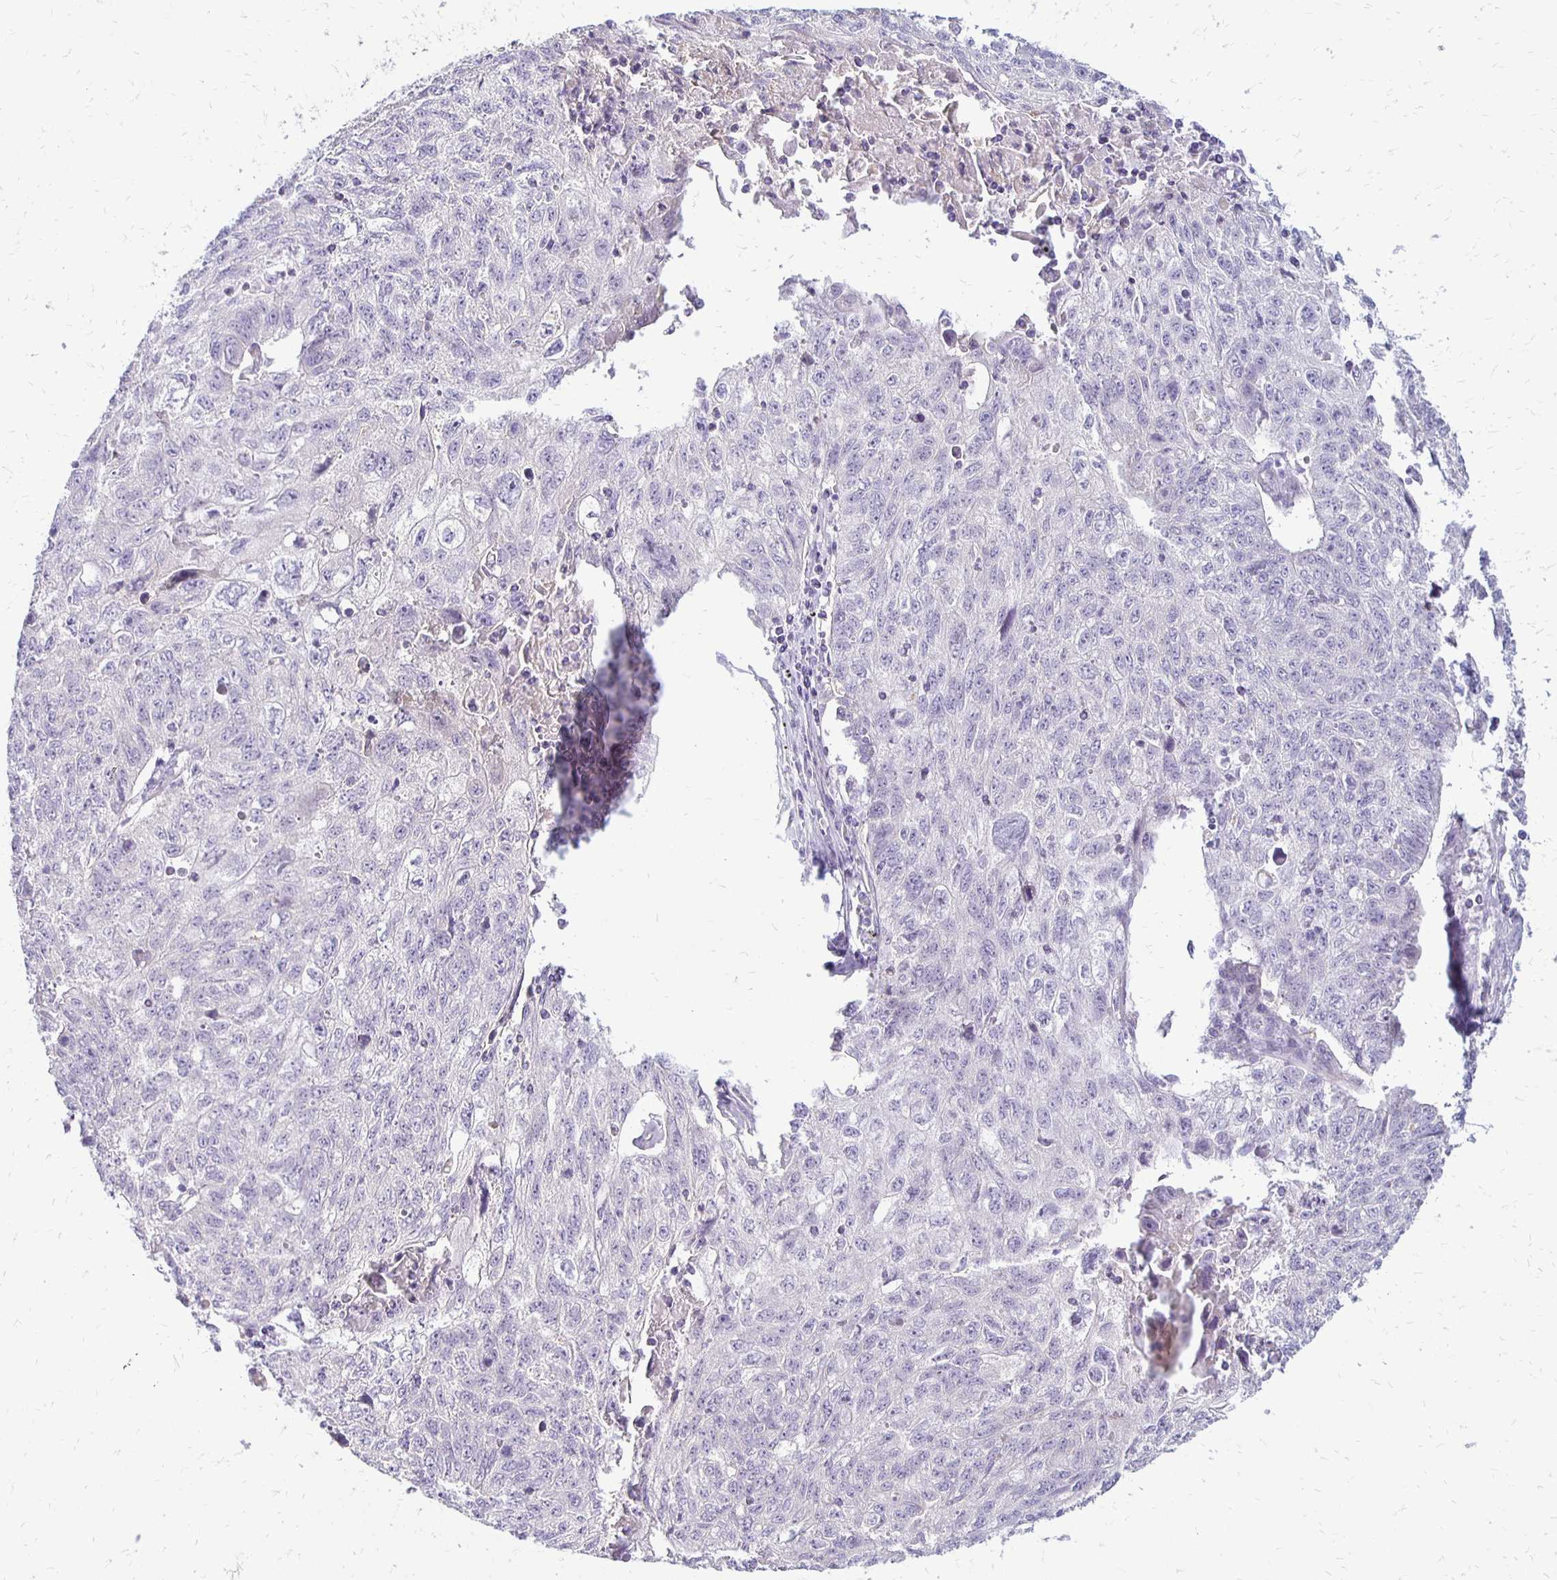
{"staining": {"intensity": "negative", "quantity": "none", "location": "none"}, "tissue": "lung cancer", "cell_type": "Tumor cells", "image_type": "cancer", "snomed": [{"axis": "morphology", "description": "Normal morphology"}, {"axis": "morphology", "description": "Aneuploidy"}, {"axis": "morphology", "description": "Squamous cell carcinoma, NOS"}, {"axis": "topography", "description": "Lymph node"}, {"axis": "topography", "description": "Lung"}], "caption": "This image is of lung cancer stained with immunohistochemistry (IHC) to label a protein in brown with the nuclei are counter-stained blue. There is no staining in tumor cells.", "gene": "KATNBL1", "patient": {"sex": "female", "age": 76}}